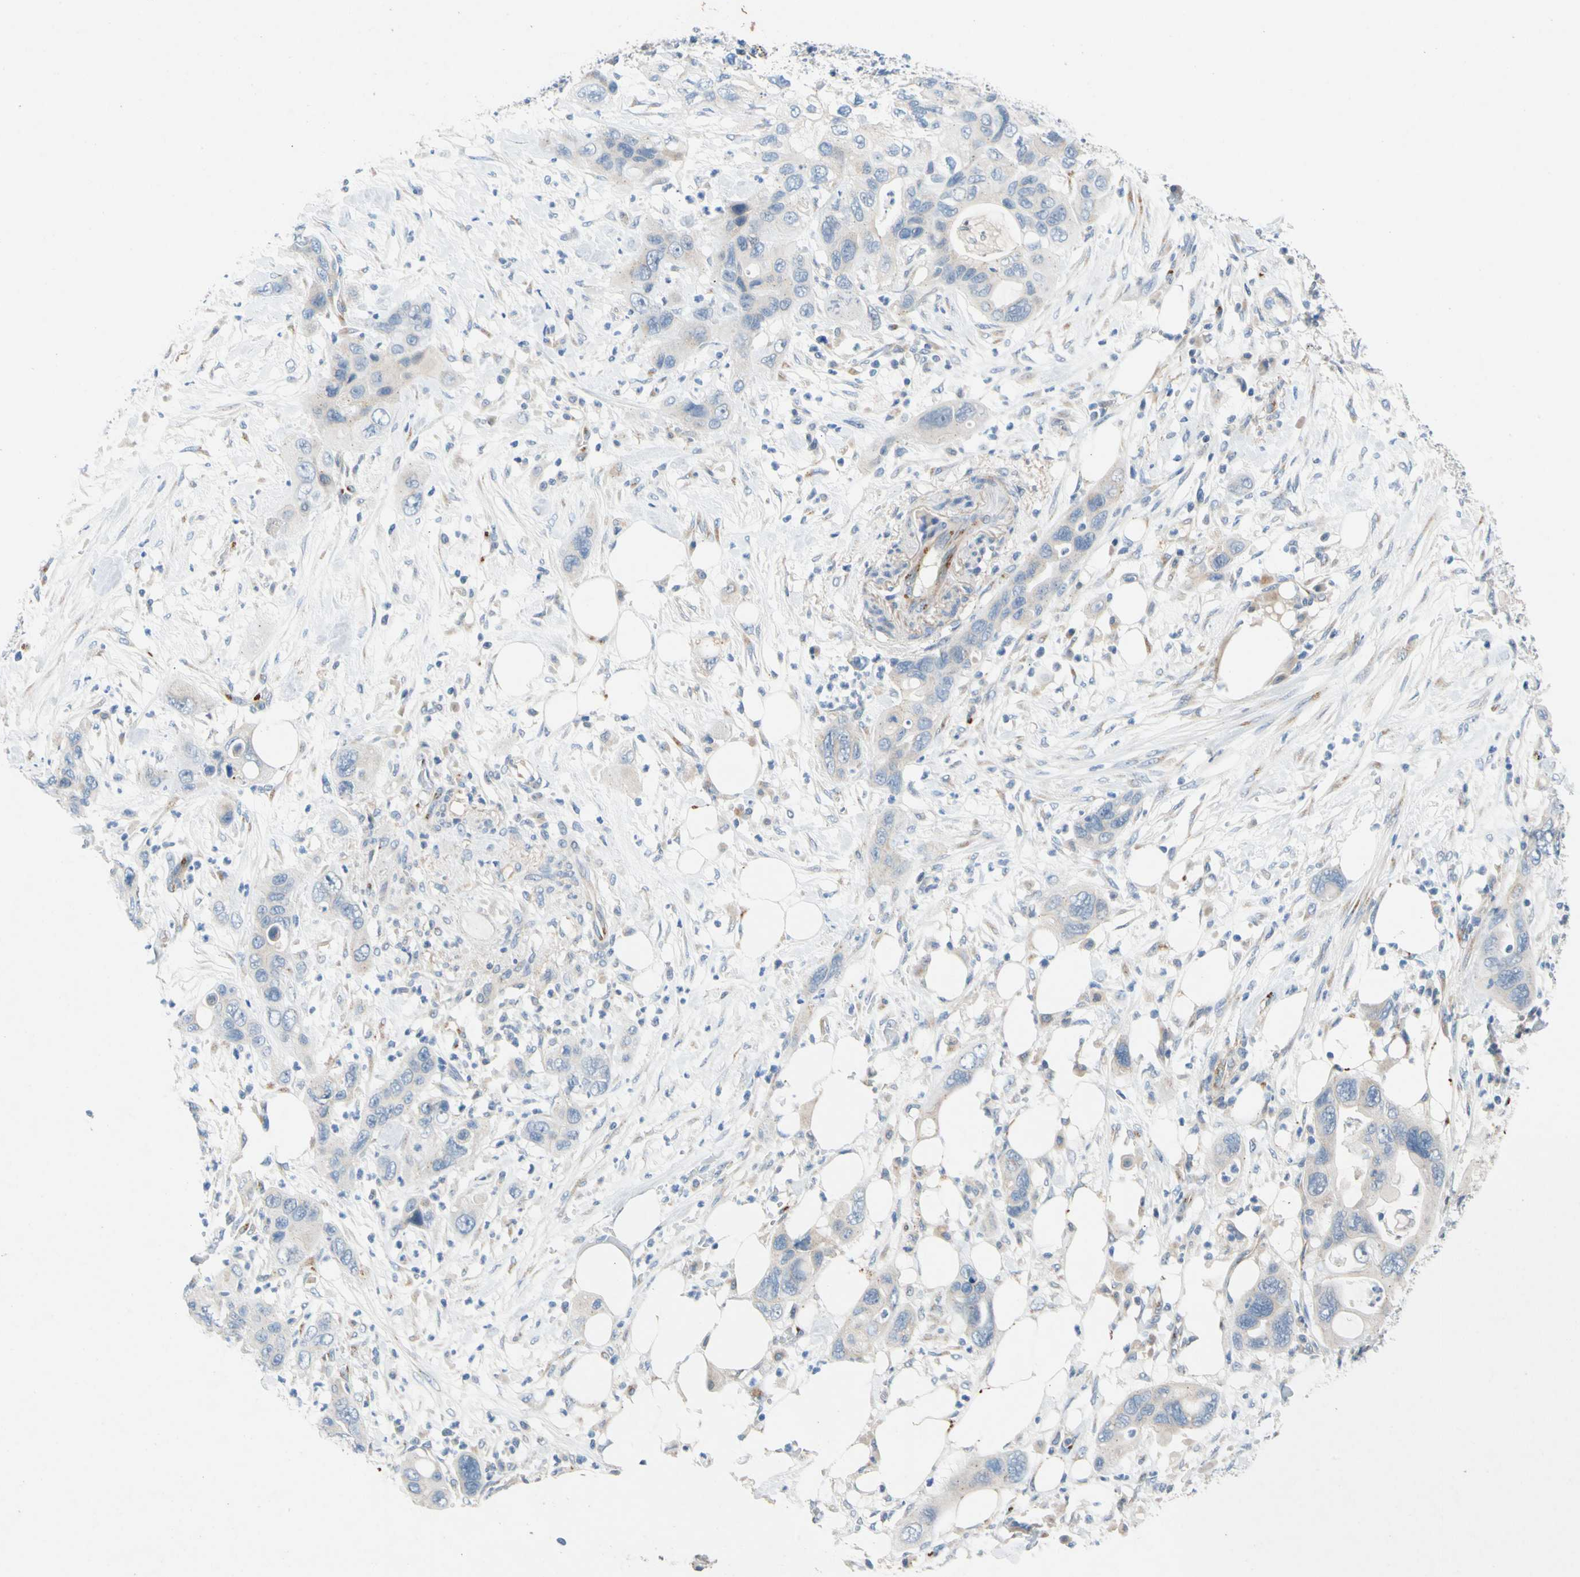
{"staining": {"intensity": "negative", "quantity": "none", "location": "none"}, "tissue": "pancreatic cancer", "cell_type": "Tumor cells", "image_type": "cancer", "snomed": [{"axis": "morphology", "description": "Adenocarcinoma, NOS"}, {"axis": "topography", "description": "Pancreas"}], "caption": "Pancreatic cancer stained for a protein using immunohistochemistry exhibits no positivity tumor cells.", "gene": "GASK1B", "patient": {"sex": "female", "age": 71}}